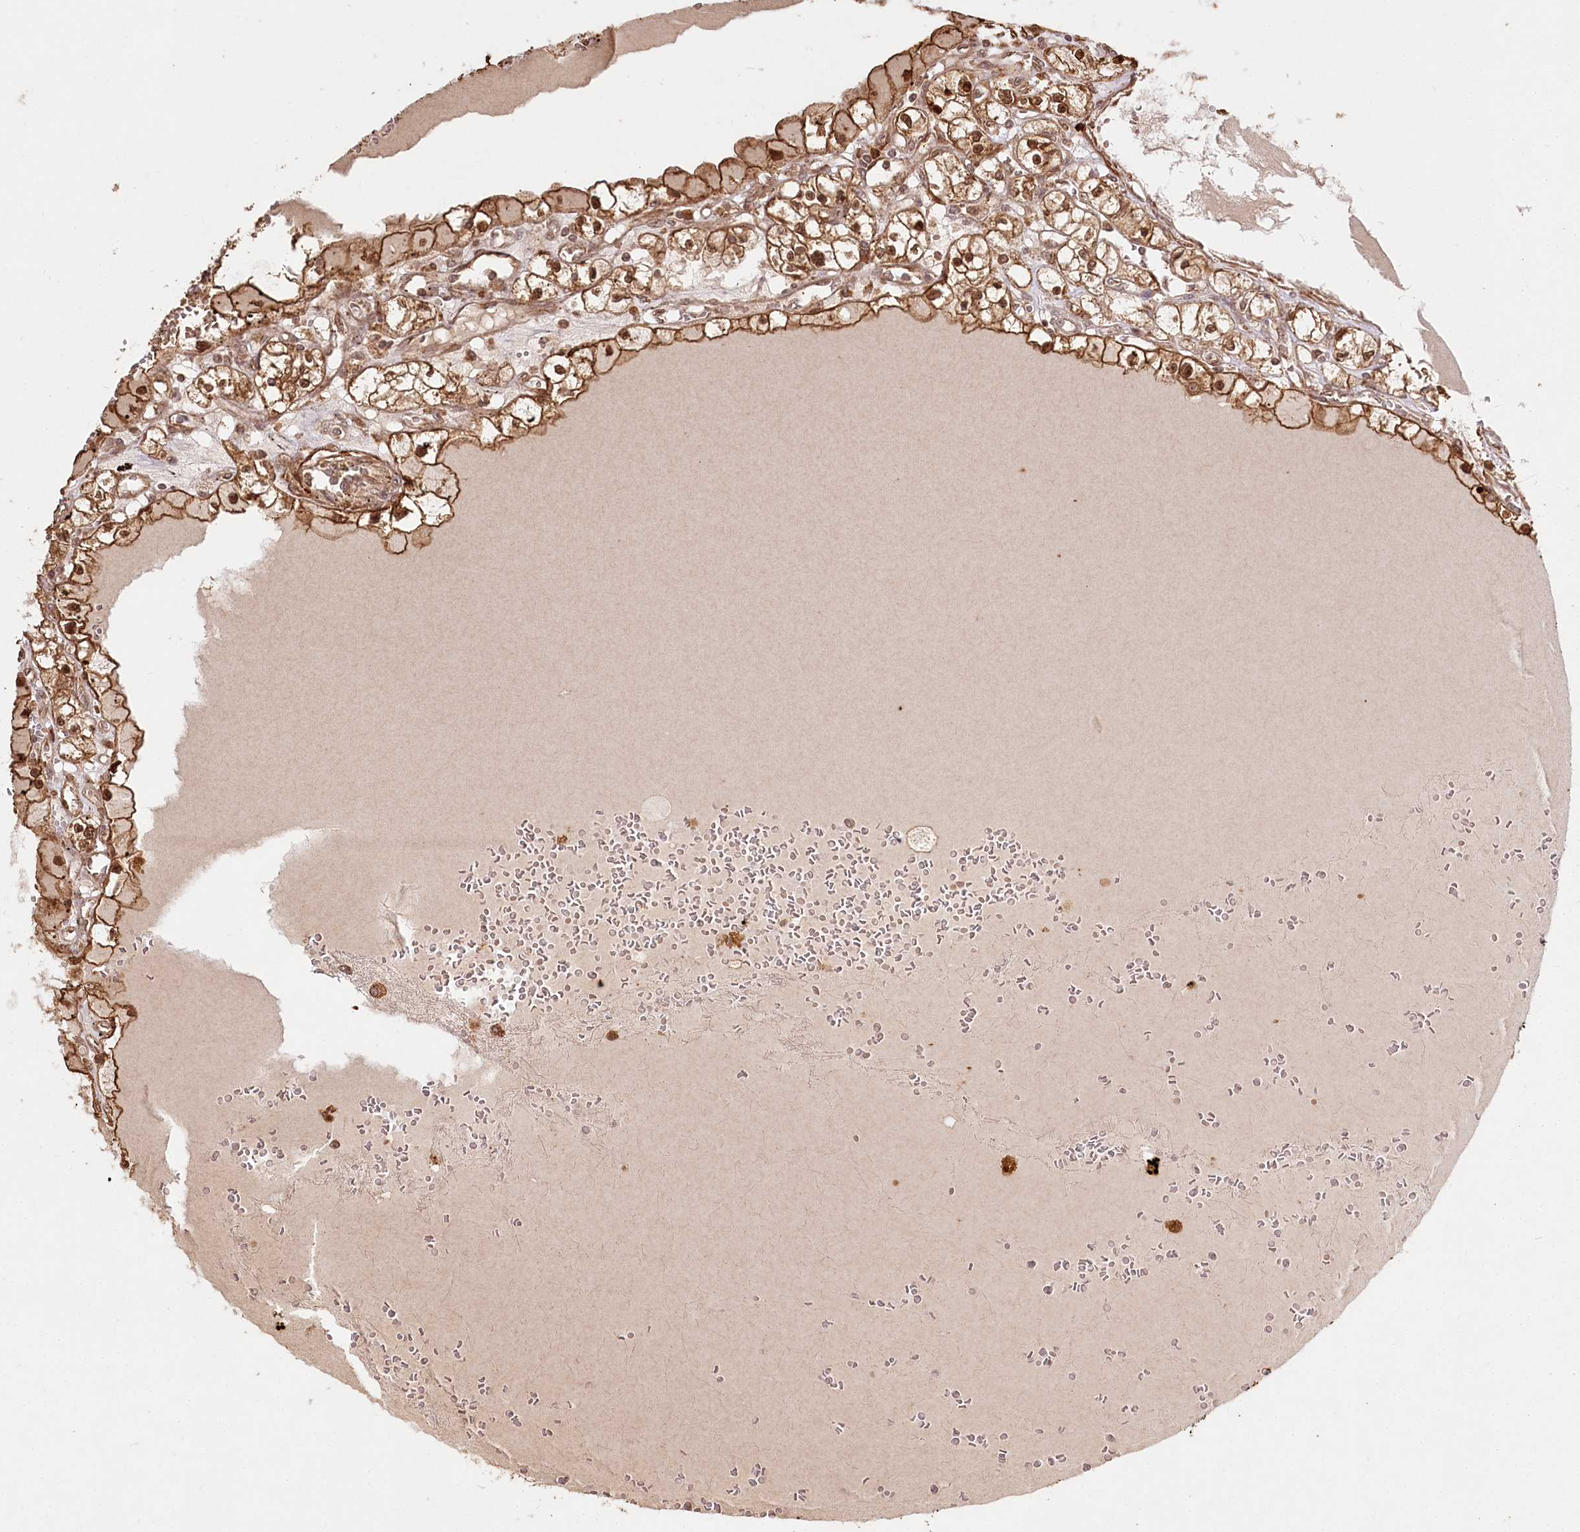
{"staining": {"intensity": "strong", "quantity": ">75%", "location": "cytoplasmic/membranous,nuclear"}, "tissue": "renal cancer", "cell_type": "Tumor cells", "image_type": "cancer", "snomed": [{"axis": "morphology", "description": "Adenocarcinoma, NOS"}, {"axis": "topography", "description": "Kidney"}], "caption": "This is an image of immunohistochemistry (IHC) staining of renal adenocarcinoma, which shows strong expression in the cytoplasmic/membranous and nuclear of tumor cells.", "gene": "ULK2", "patient": {"sex": "male", "age": 56}}